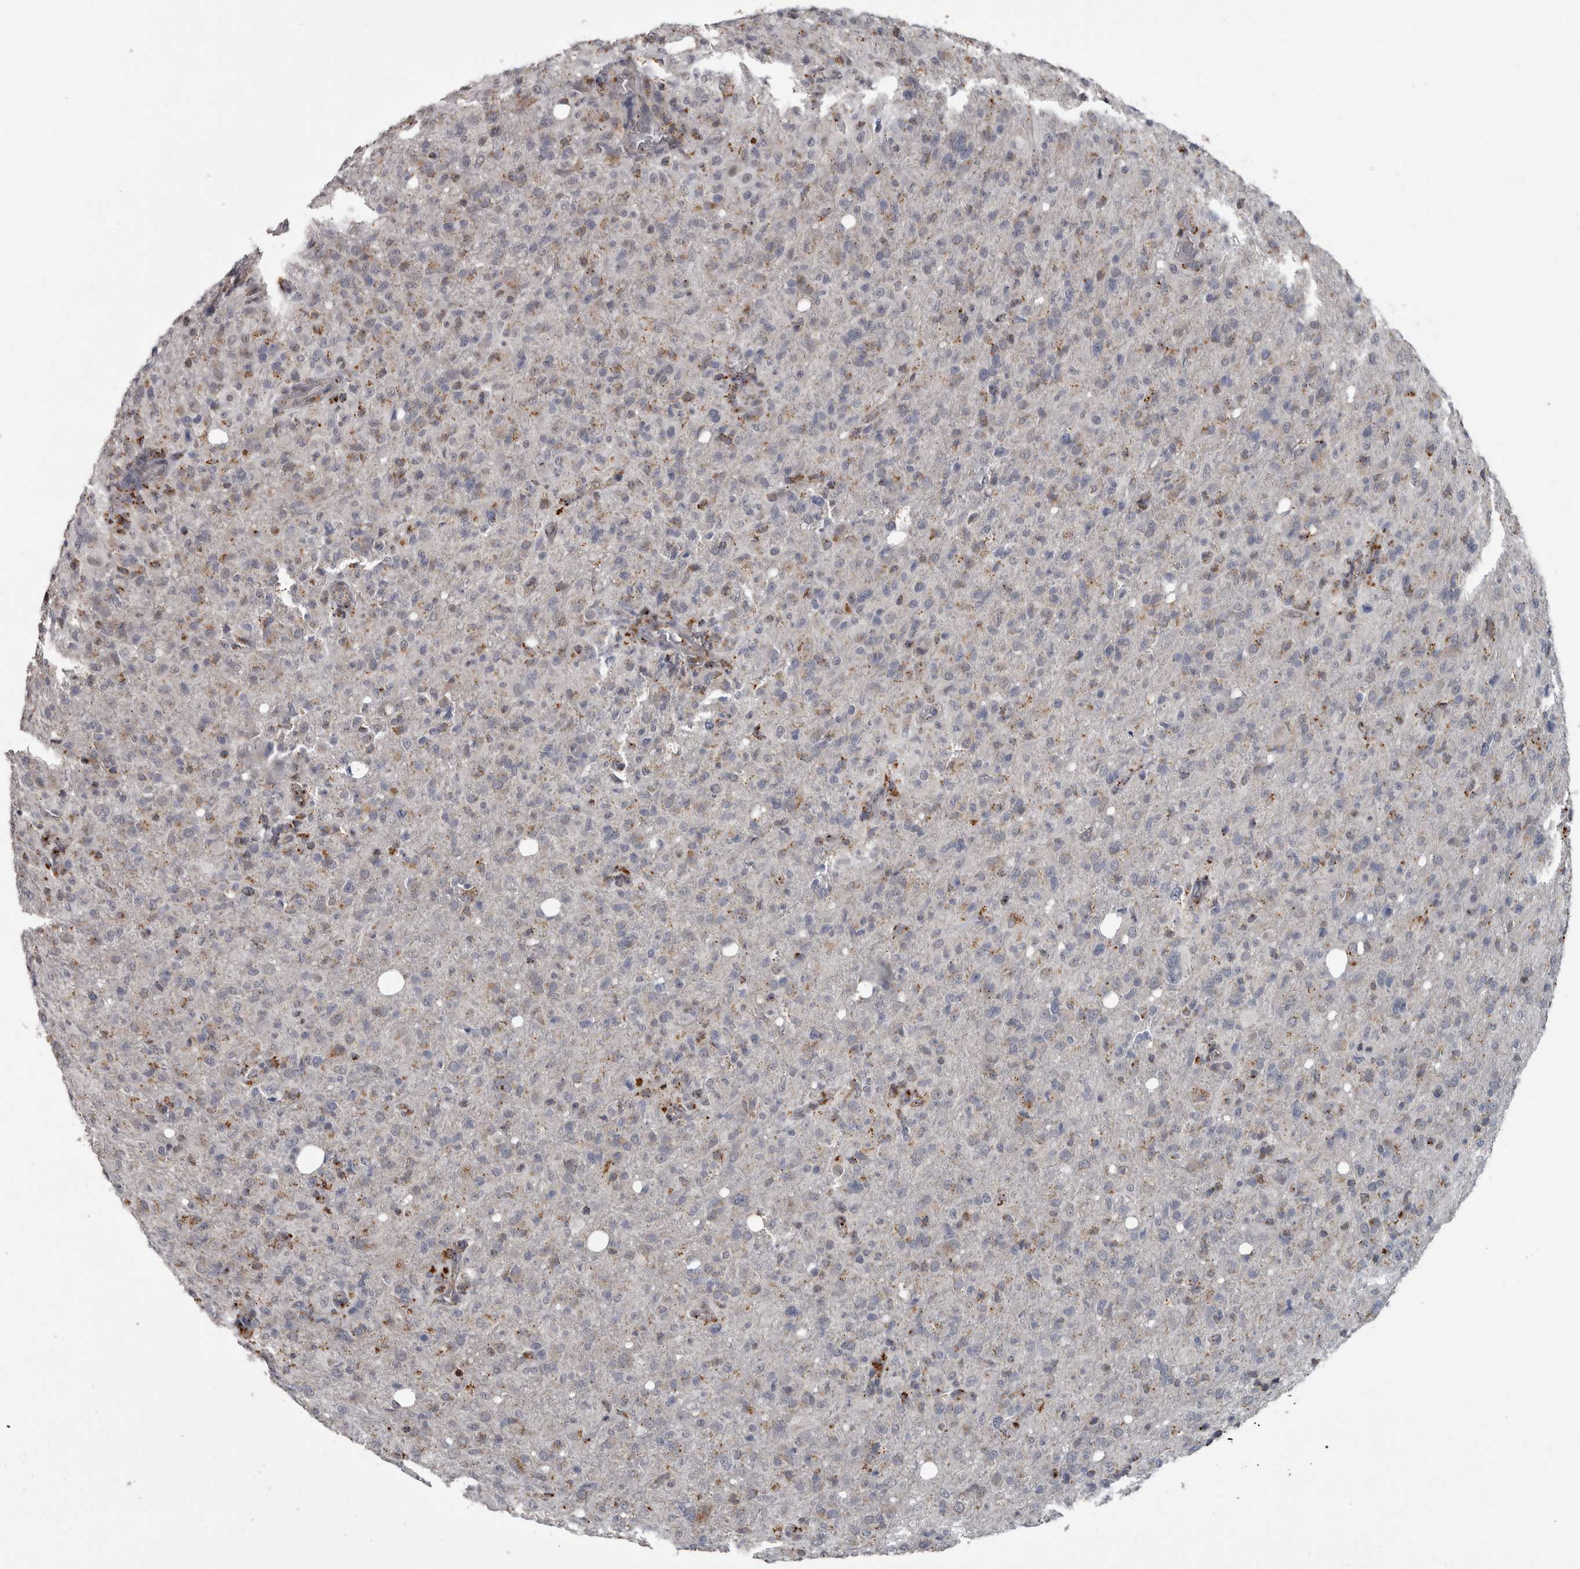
{"staining": {"intensity": "negative", "quantity": "none", "location": "none"}, "tissue": "glioma", "cell_type": "Tumor cells", "image_type": "cancer", "snomed": [{"axis": "morphology", "description": "Glioma, malignant, High grade"}, {"axis": "topography", "description": "Brain"}], "caption": "Malignant high-grade glioma stained for a protein using immunohistochemistry (IHC) displays no expression tumor cells.", "gene": "NAAA", "patient": {"sex": "female", "age": 57}}